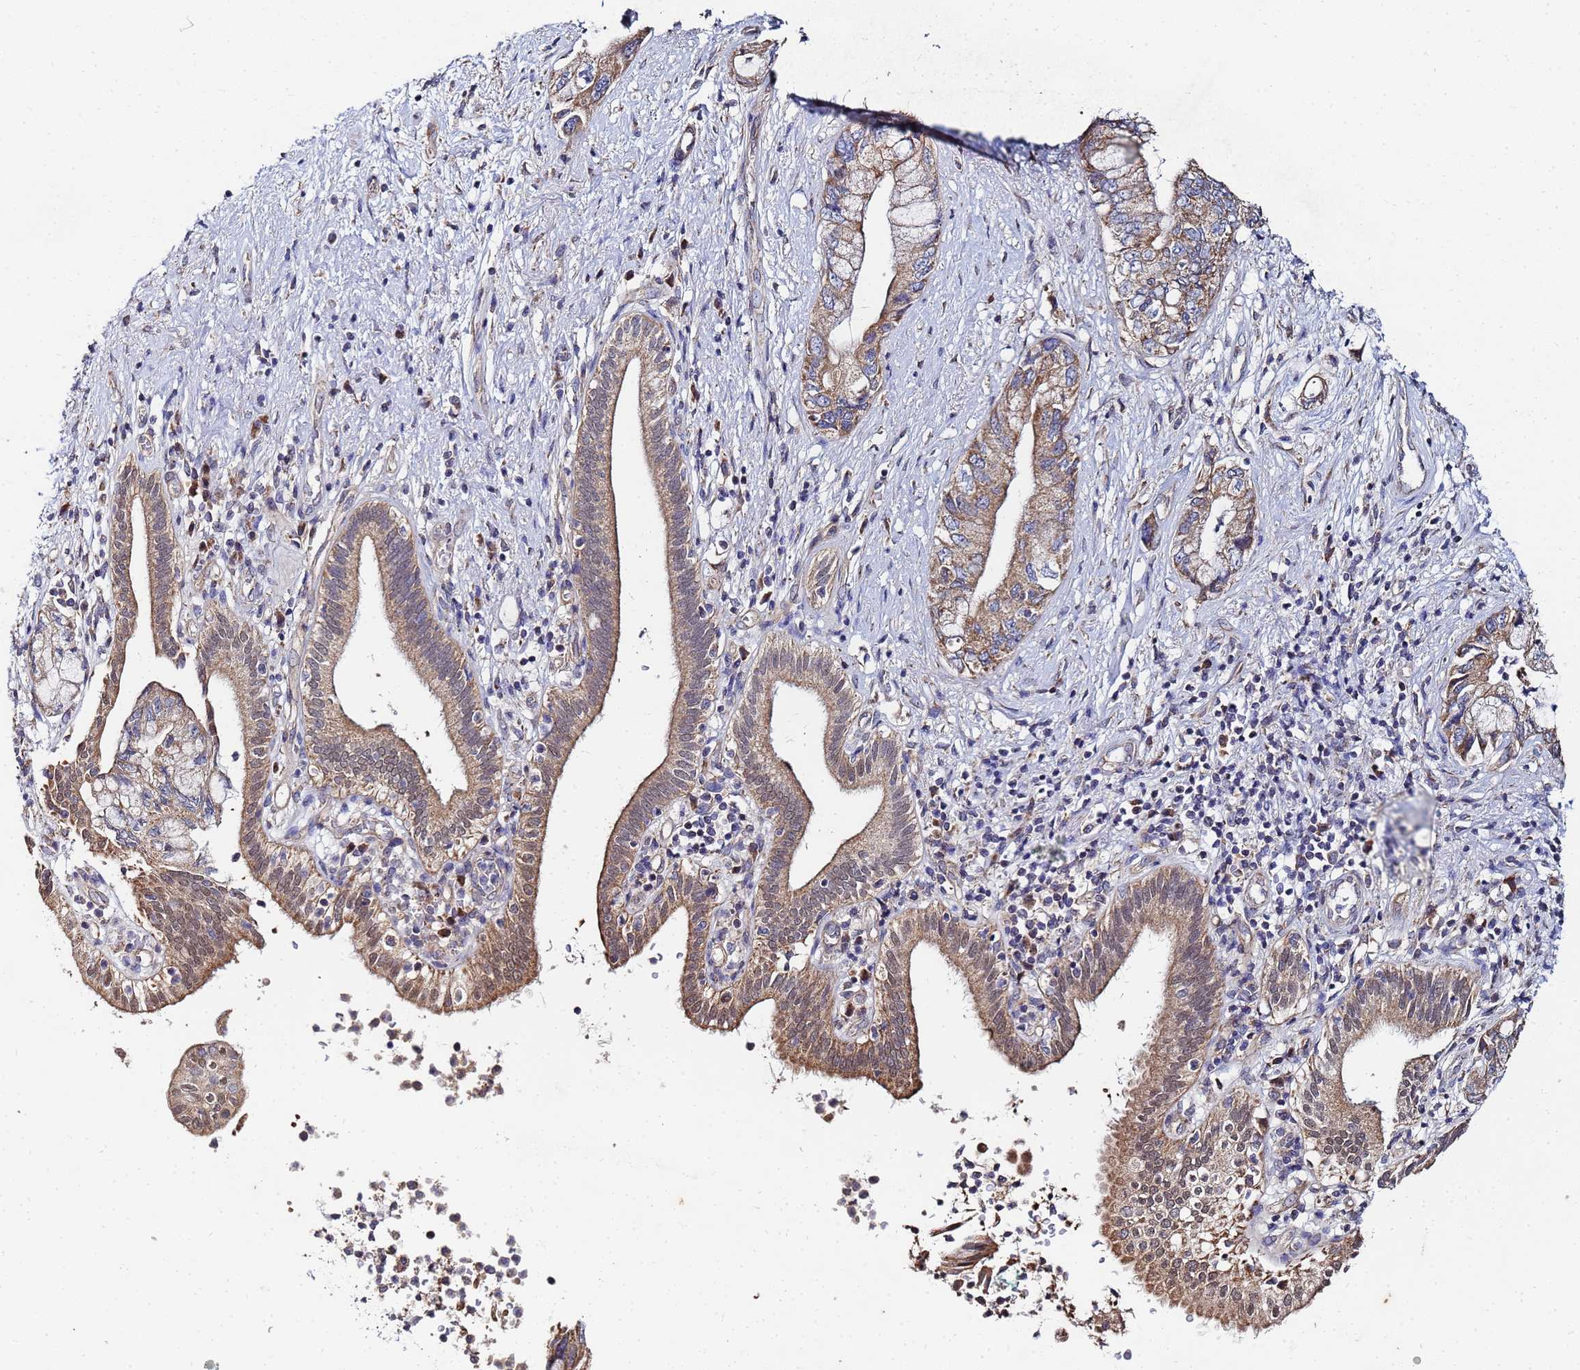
{"staining": {"intensity": "moderate", "quantity": ">75%", "location": "cytoplasmic/membranous,nuclear"}, "tissue": "pancreatic cancer", "cell_type": "Tumor cells", "image_type": "cancer", "snomed": [{"axis": "morphology", "description": "Adenocarcinoma, NOS"}, {"axis": "topography", "description": "Pancreas"}], "caption": "The immunohistochemical stain shows moderate cytoplasmic/membranous and nuclear positivity in tumor cells of adenocarcinoma (pancreatic) tissue.", "gene": "C5orf34", "patient": {"sex": "female", "age": 73}}